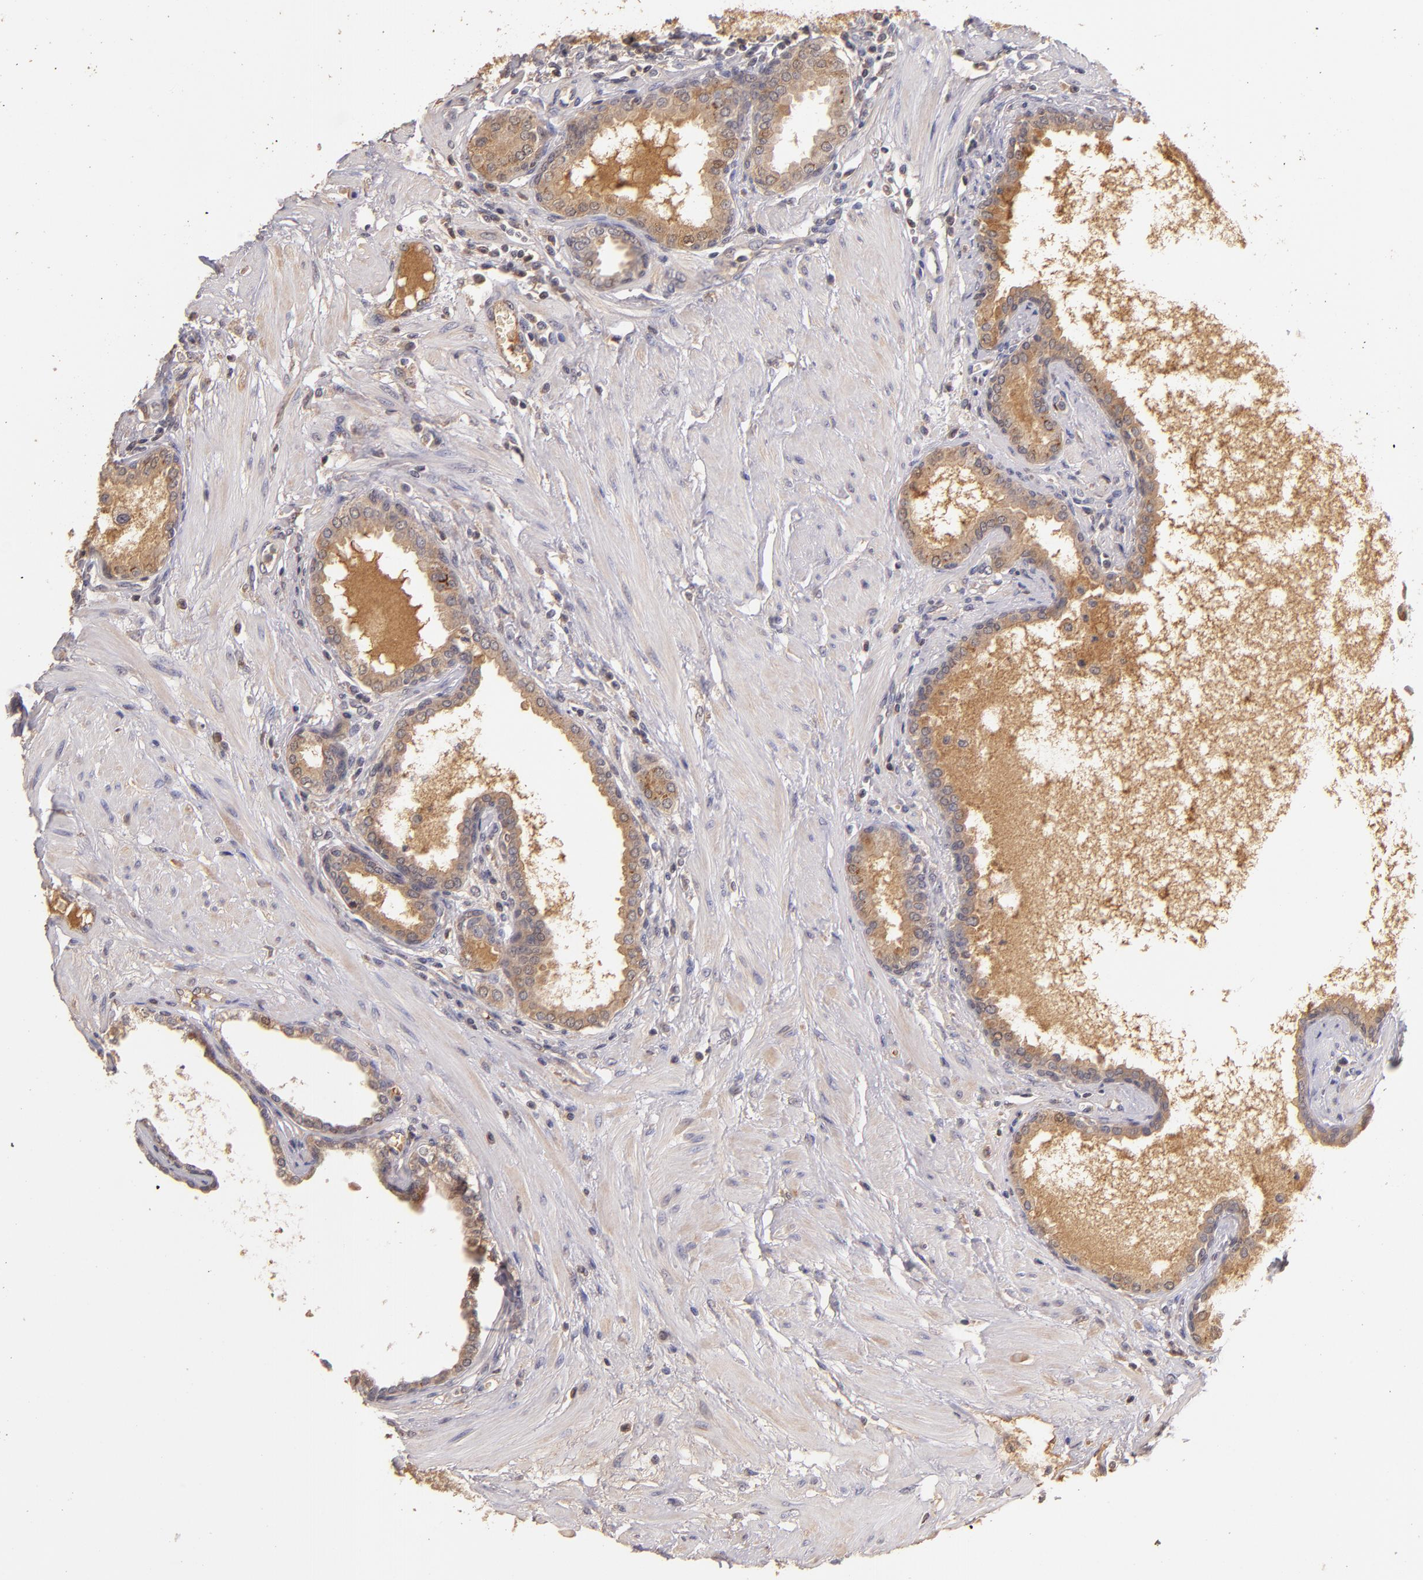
{"staining": {"intensity": "weak", "quantity": ">75%", "location": "cytoplasmic/membranous"}, "tissue": "prostate", "cell_type": "Glandular cells", "image_type": "normal", "snomed": [{"axis": "morphology", "description": "Normal tissue, NOS"}, {"axis": "topography", "description": "Prostate"}], "caption": "About >75% of glandular cells in unremarkable prostate demonstrate weak cytoplasmic/membranous protein staining as visualized by brown immunohistochemical staining.", "gene": "SERPINC1", "patient": {"sex": "male", "age": 64}}